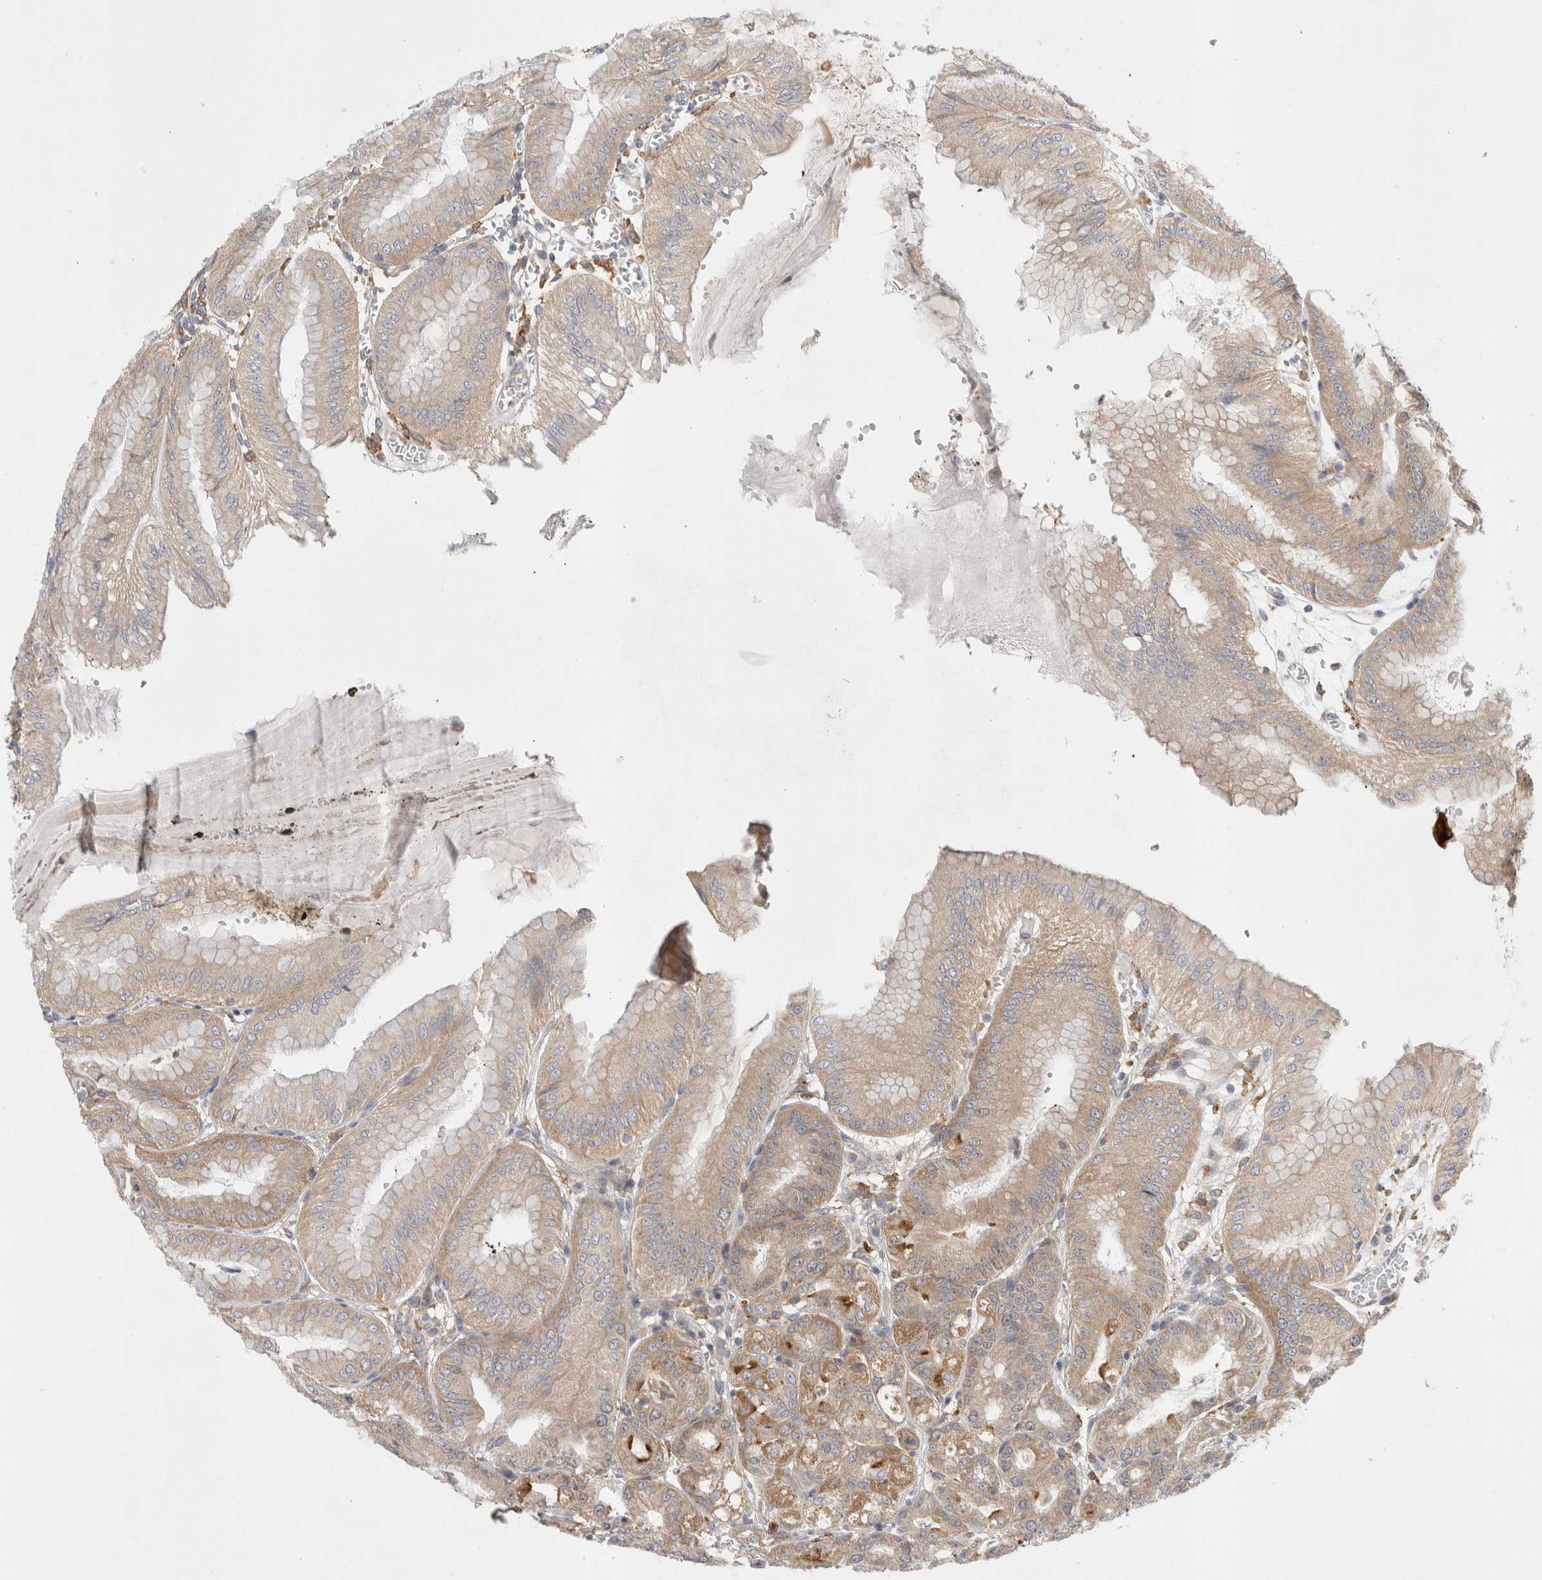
{"staining": {"intensity": "moderate", "quantity": ">75%", "location": "cytoplasmic/membranous"}, "tissue": "stomach", "cell_type": "Glandular cells", "image_type": "normal", "snomed": [{"axis": "morphology", "description": "Normal tissue, NOS"}, {"axis": "topography", "description": "Stomach, lower"}], "caption": "Unremarkable stomach exhibits moderate cytoplasmic/membranous positivity in about >75% of glandular cells The staining was performed using DAB (3,3'-diaminobenzidine) to visualize the protein expression in brown, while the nuclei were stained in blue with hematoxylin (Magnification: 20x)..", "gene": "CDCA7L", "patient": {"sex": "male", "age": 71}}